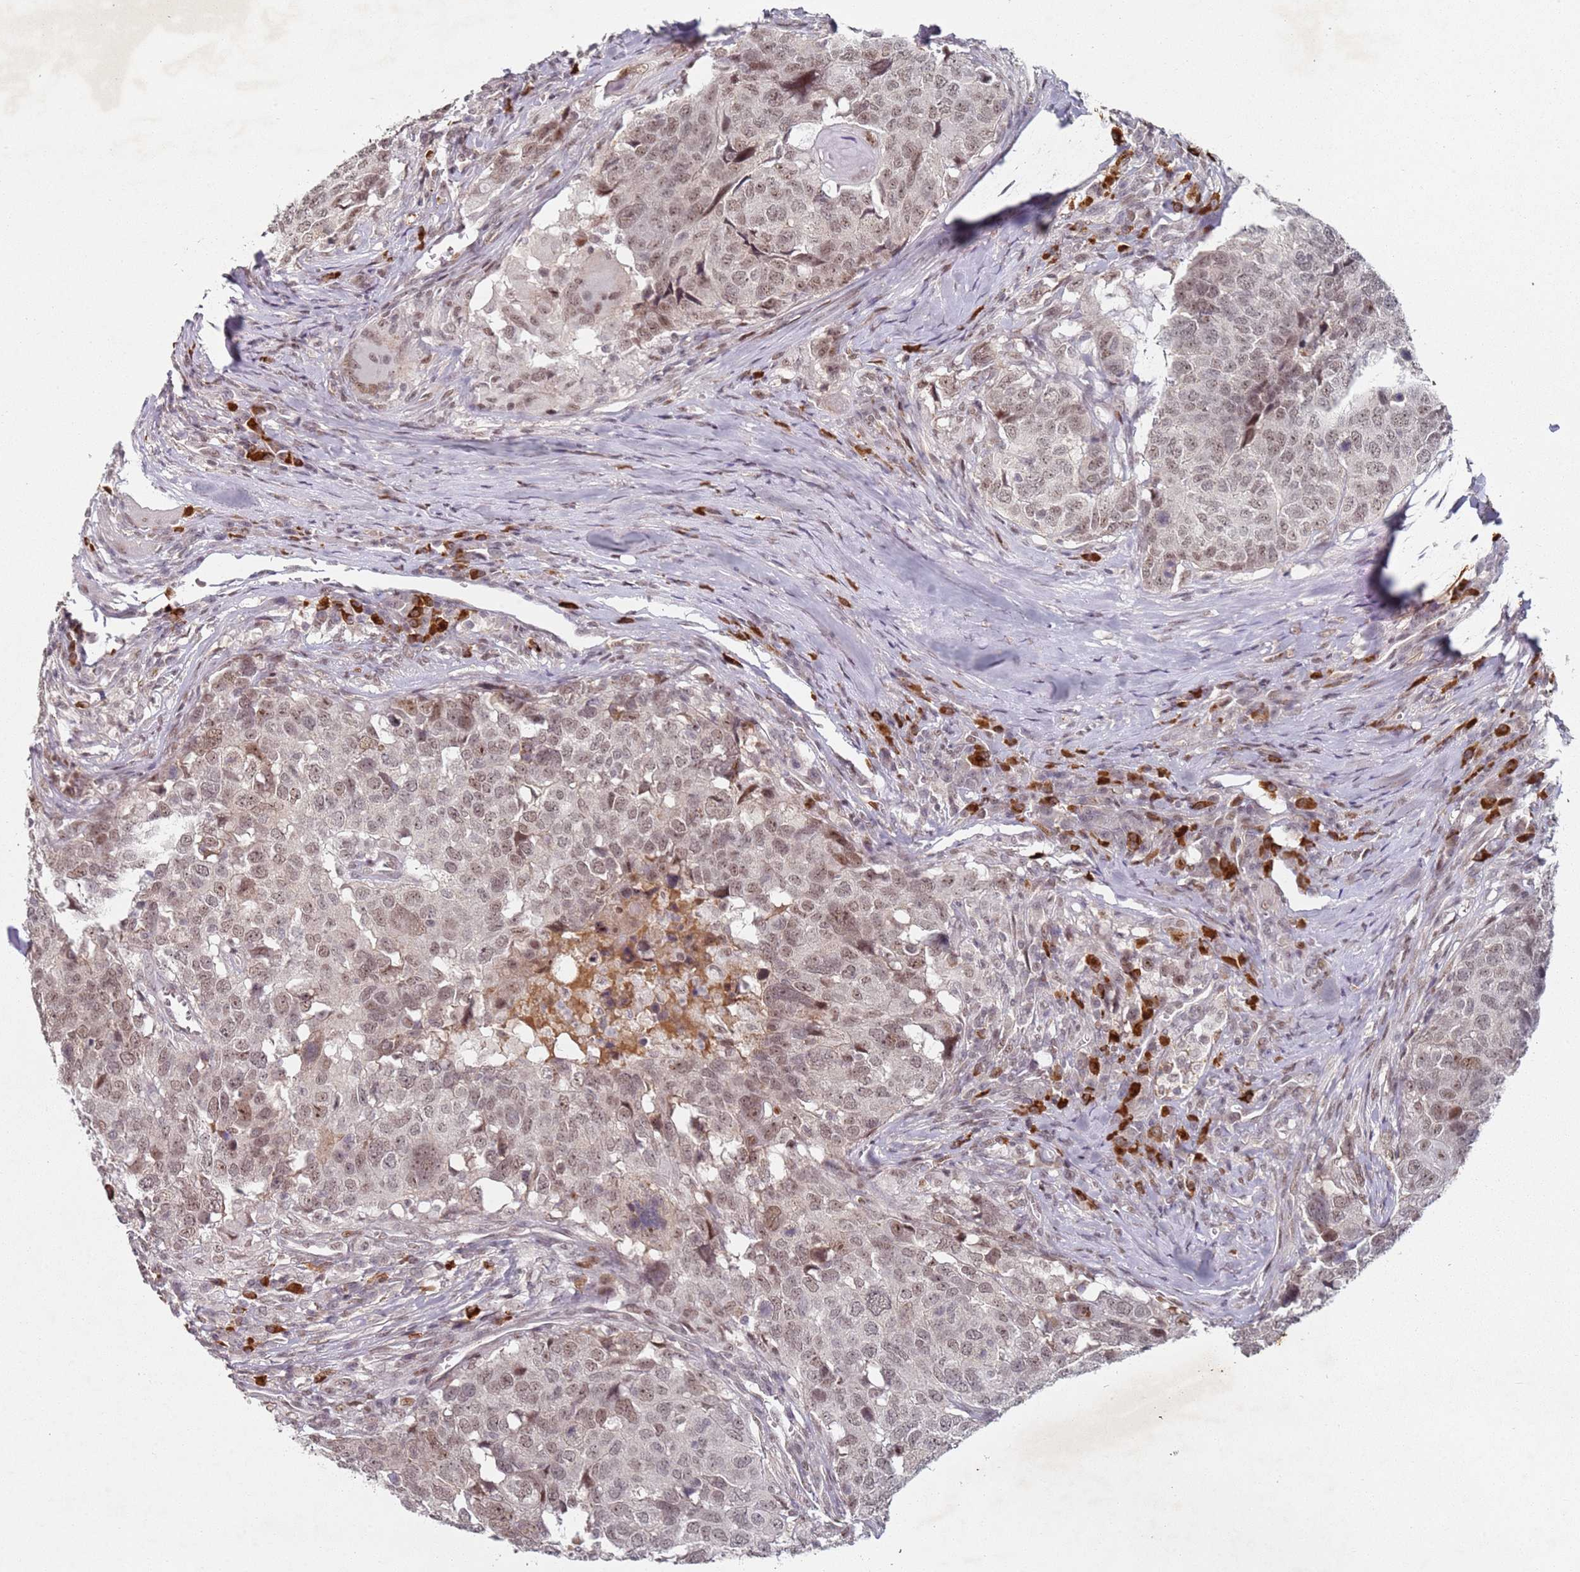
{"staining": {"intensity": "weak", "quantity": ">75%", "location": "nuclear"}, "tissue": "head and neck cancer", "cell_type": "Tumor cells", "image_type": "cancer", "snomed": [{"axis": "morphology", "description": "Squamous cell carcinoma, NOS"}, {"axis": "topography", "description": "Head-Neck"}], "caption": "This photomicrograph displays head and neck cancer (squamous cell carcinoma) stained with immunohistochemistry to label a protein in brown. The nuclear of tumor cells show weak positivity for the protein. Nuclei are counter-stained blue.", "gene": "ATF6B", "patient": {"sex": "male", "age": 66}}